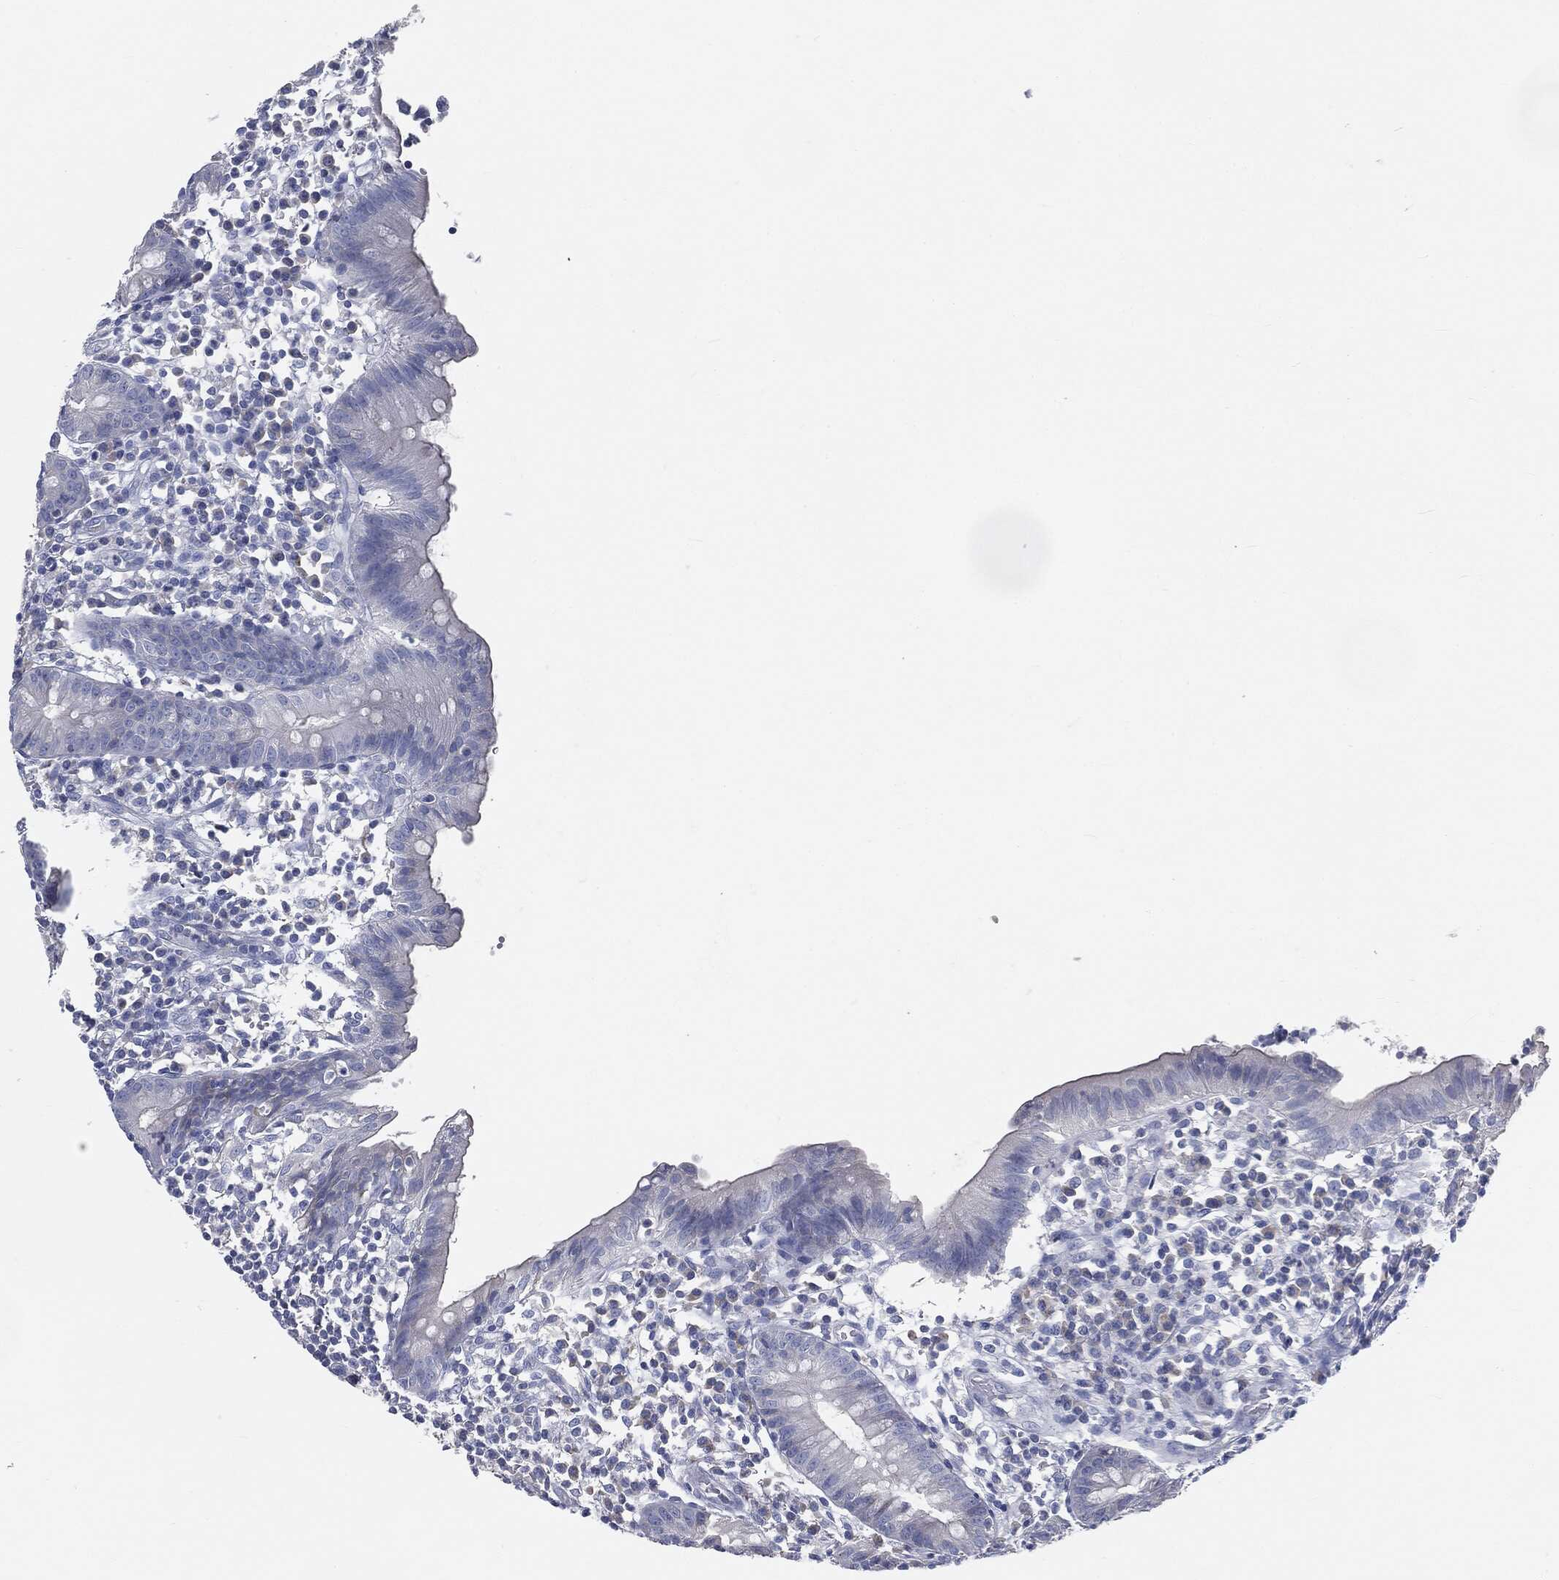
{"staining": {"intensity": "negative", "quantity": "none", "location": "none"}, "tissue": "appendix", "cell_type": "Glandular cells", "image_type": "normal", "snomed": [{"axis": "morphology", "description": "Normal tissue, NOS"}, {"axis": "topography", "description": "Appendix"}], "caption": "Protein analysis of benign appendix displays no significant expression in glandular cells.", "gene": "CAV3", "patient": {"sex": "female", "age": 40}}